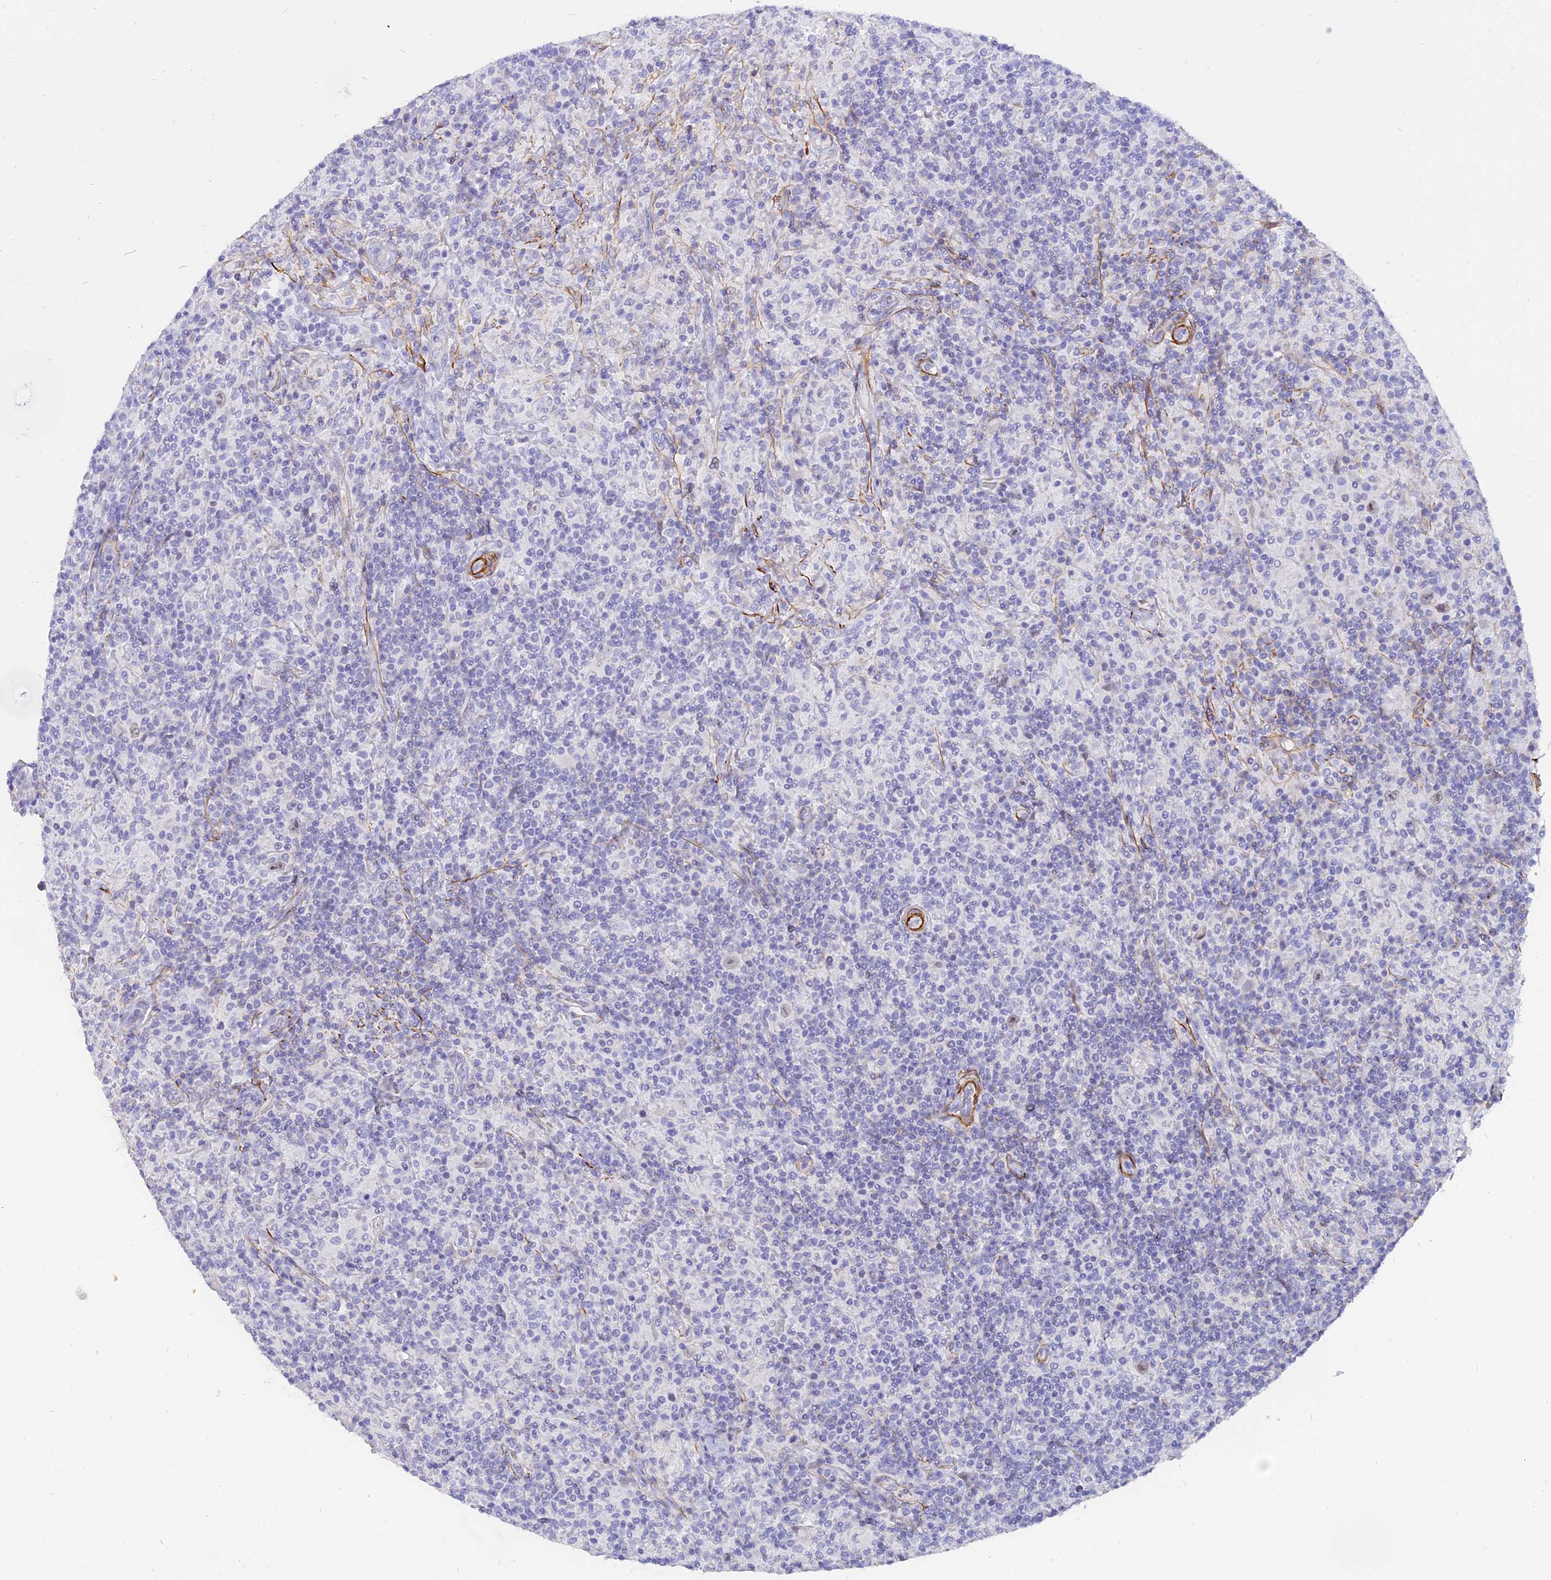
{"staining": {"intensity": "weak", "quantity": "<25%", "location": "nuclear"}, "tissue": "lymphoma", "cell_type": "Tumor cells", "image_type": "cancer", "snomed": [{"axis": "morphology", "description": "Hodgkin's disease, NOS"}, {"axis": "topography", "description": "Lymph node"}], "caption": "Immunohistochemistry (IHC) of human lymphoma reveals no expression in tumor cells.", "gene": "CENPV", "patient": {"sex": "male", "age": 70}}